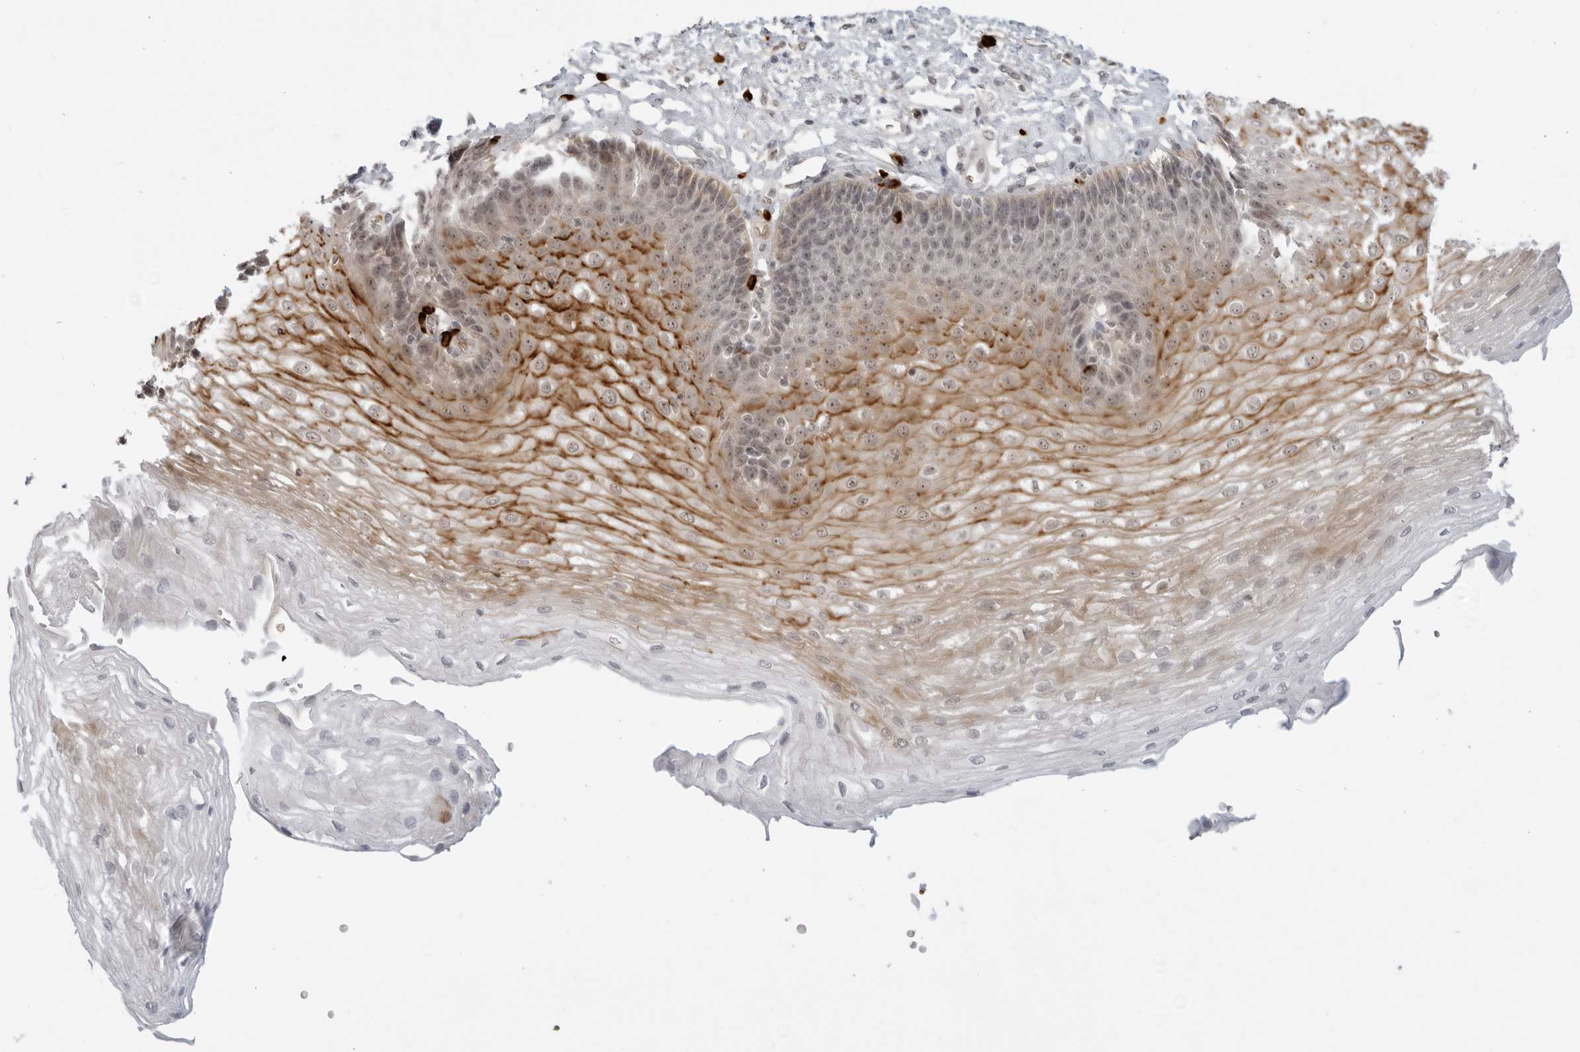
{"staining": {"intensity": "moderate", "quantity": "<25%", "location": "cytoplasmic/membranous"}, "tissue": "esophagus", "cell_type": "Squamous epithelial cells", "image_type": "normal", "snomed": [{"axis": "morphology", "description": "Normal tissue, NOS"}, {"axis": "topography", "description": "Esophagus"}], "caption": "Esophagus stained with immunohistochemistry reveals moderate cytoplasmic/membranous expression in about <25% of squamous epithelial cells. The protein of interest is shown in brown color, while the nuclei are stained blue.", "gene": "SUGCT", "patient": {"sex": "female", "age": 66}}